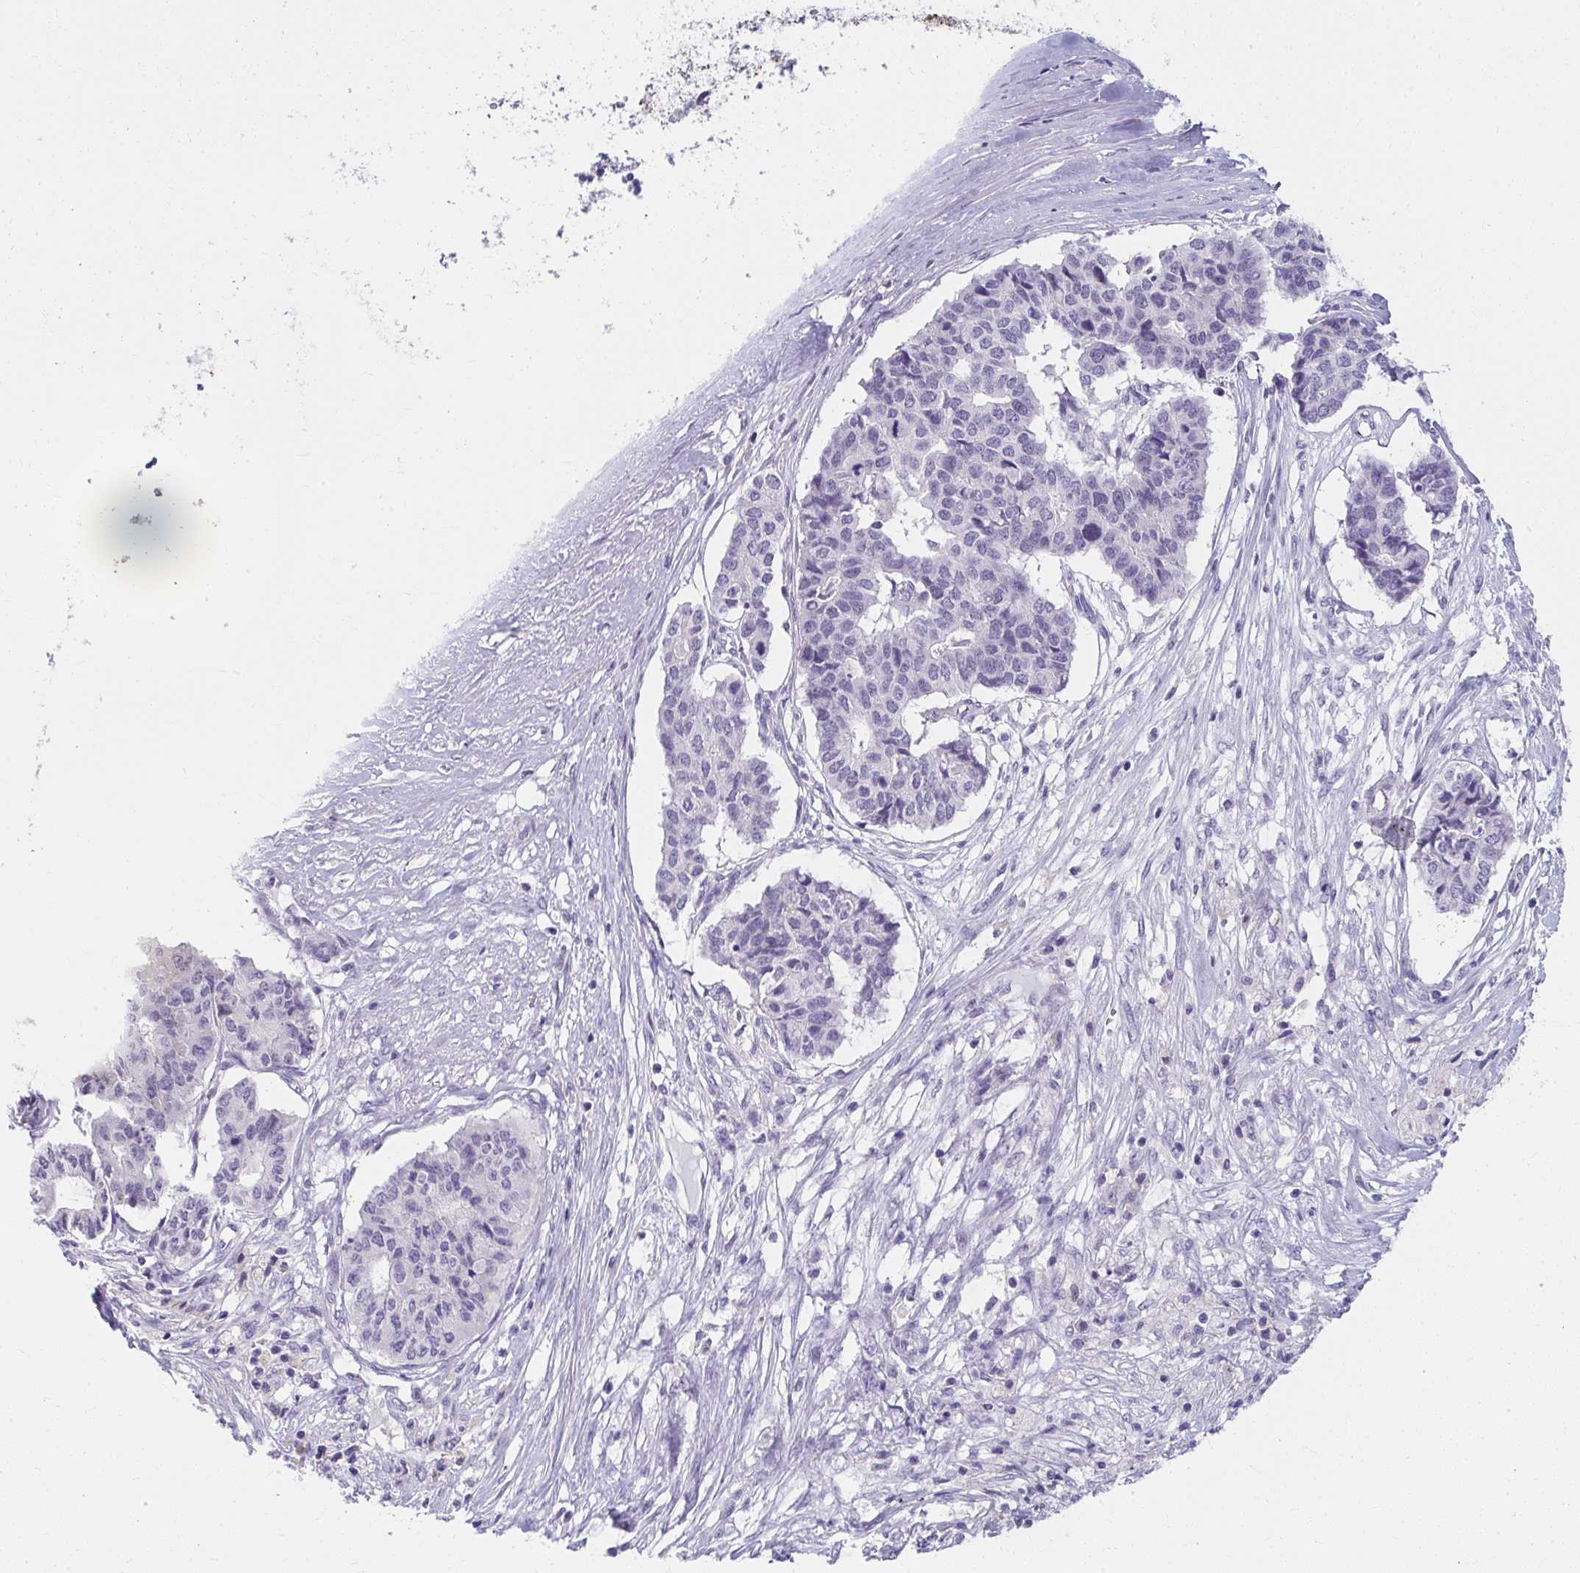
{"staining": {"intensity": "negative", "quantity": "none", "location": "none"}, "tissue": "pancreatic cancer", "cell_type": "Tumor cells", "image_type": "cancer", "snomed": [{"axis": "morphology", "description": "Adenocarcinoma, NOS"}, {"axis": "topography", "description": "Pancreas"}], "caption": "Tumor cells are negative for brown protein staining in pancreatic cancer (adenocarcinoma).", "gene": "UGT3A2", "patient": {"sex": "male", "age": 50}}